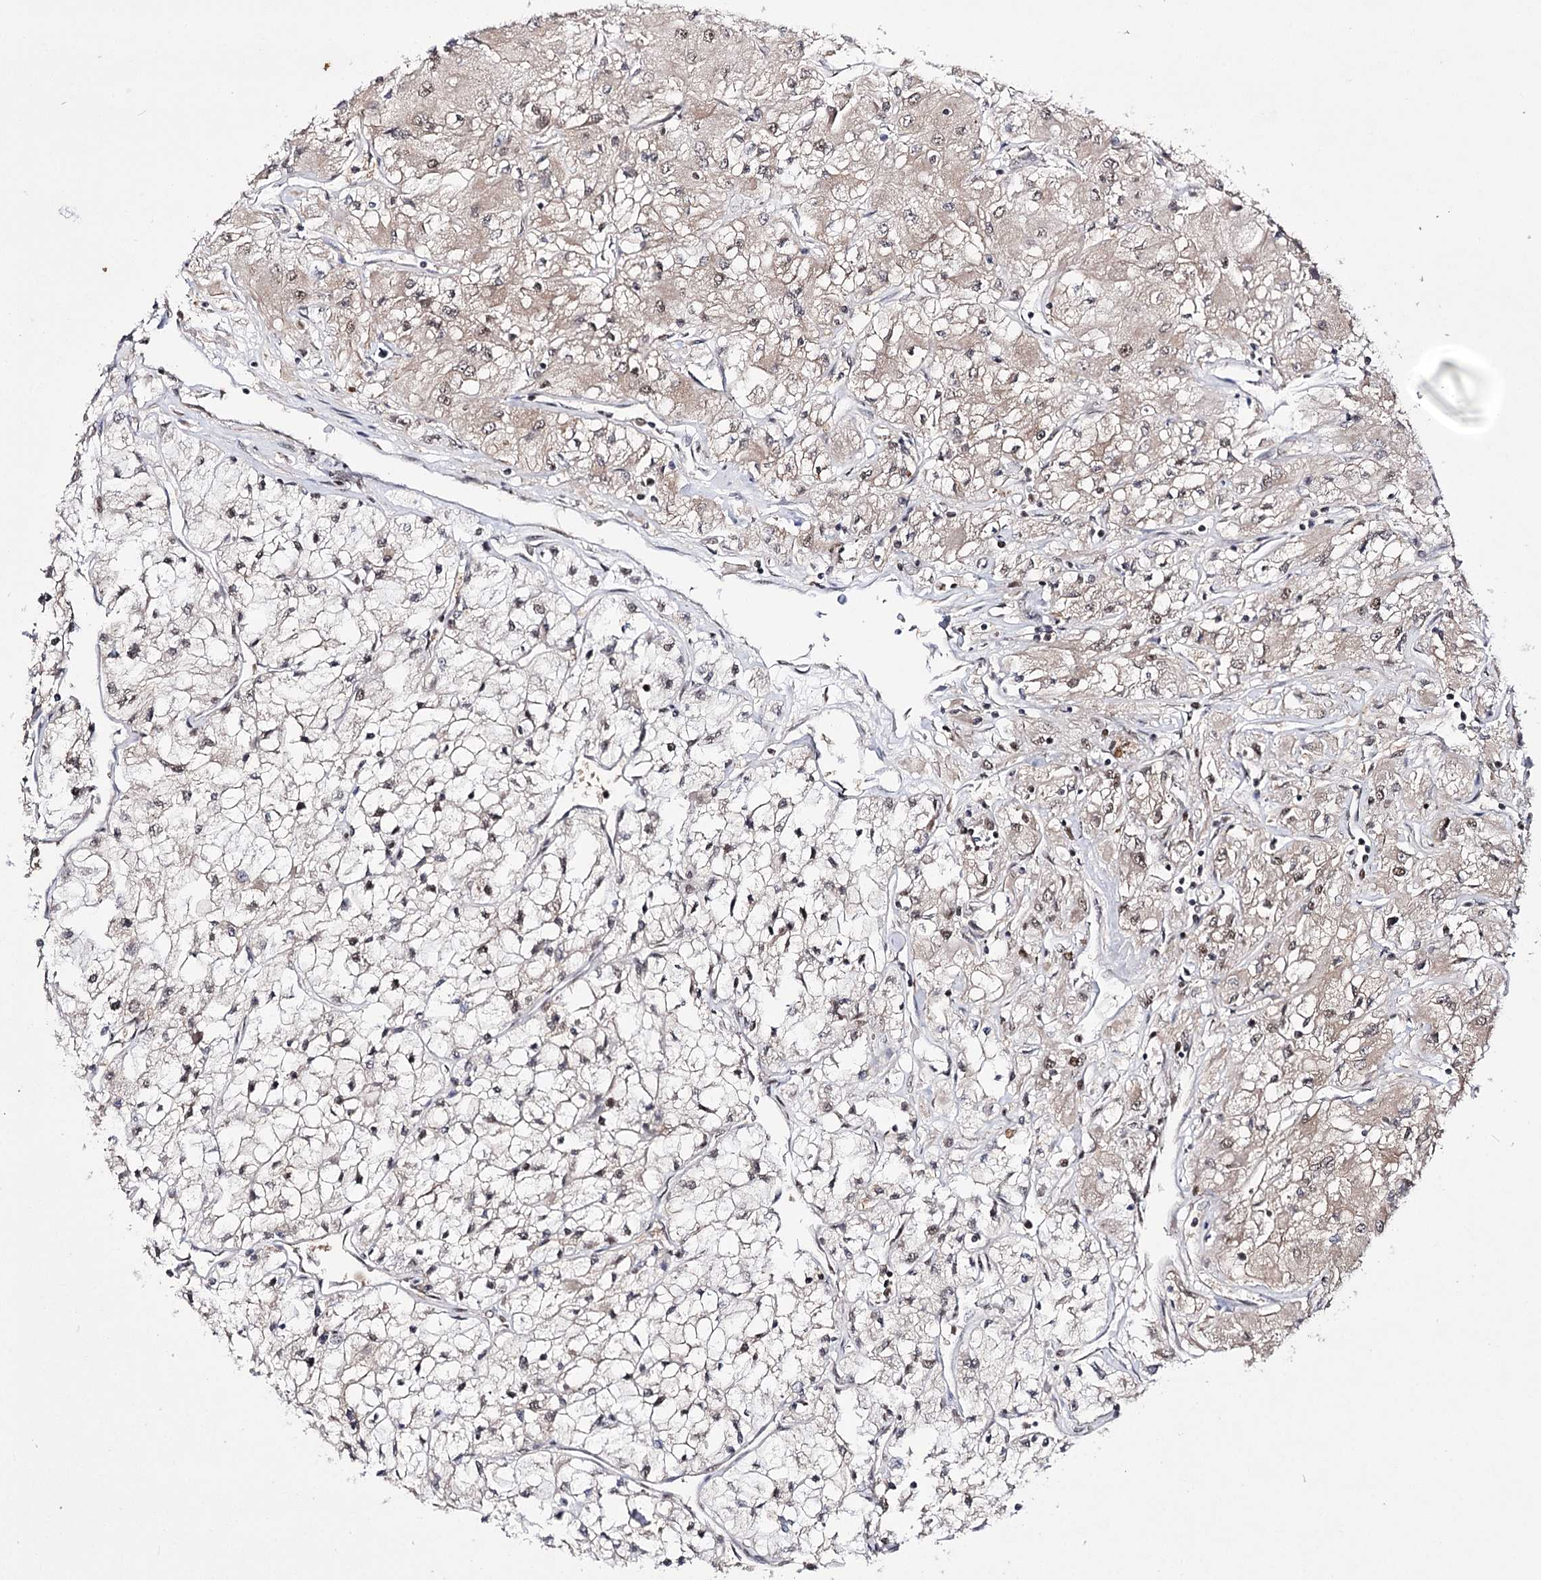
{"staining": {"intensity": "weak", "quantity": ">75%", "location": "nuclear"}, "tissue": "renal cancer", "cell_type": "Tumor cells", "image_type": "cancer", "snomed": [{"axis": "morphology", "description": "Adenocarcinoma, NOS"}, {"axis": "topography", "description": "Kidney"}], "caption": "An immunohistochemistry photomicrograph of tumor tissue is shown. Protein staining in brown shows weak nuclear positivity in renal cancer within tumor cells.", "gene": "PRPF40A", "patient": {"sex": "male", "age": 80}}